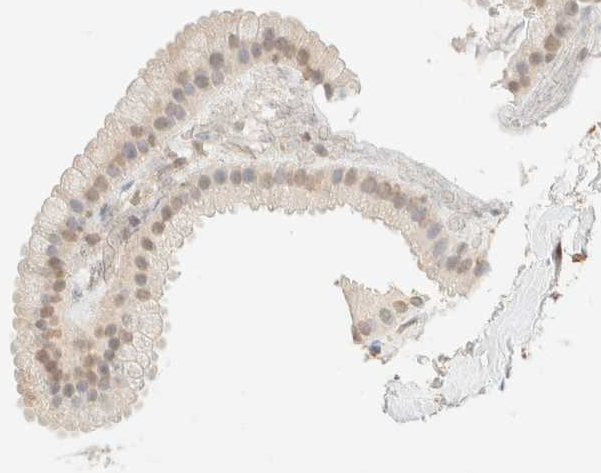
{"staining": {"intensity": "weak", "quantity": "<25%", "location": "nuclear"}, "tissue": "gallbladder", "cell_type": "Glandular cells", "image_type": "normal", "snomed": [{"axis": "morphology", "description": "Normal tissue, NOS"}, {"axis": "topography", "description": "Gallbladder"}], "caption": "High power microscopy image of an immunohistochemistry image of normal gallbladder, revealing no significant expression in glandular cells.", "gene": "S100A13", "patient": {"sex": "female", "age": 64}}